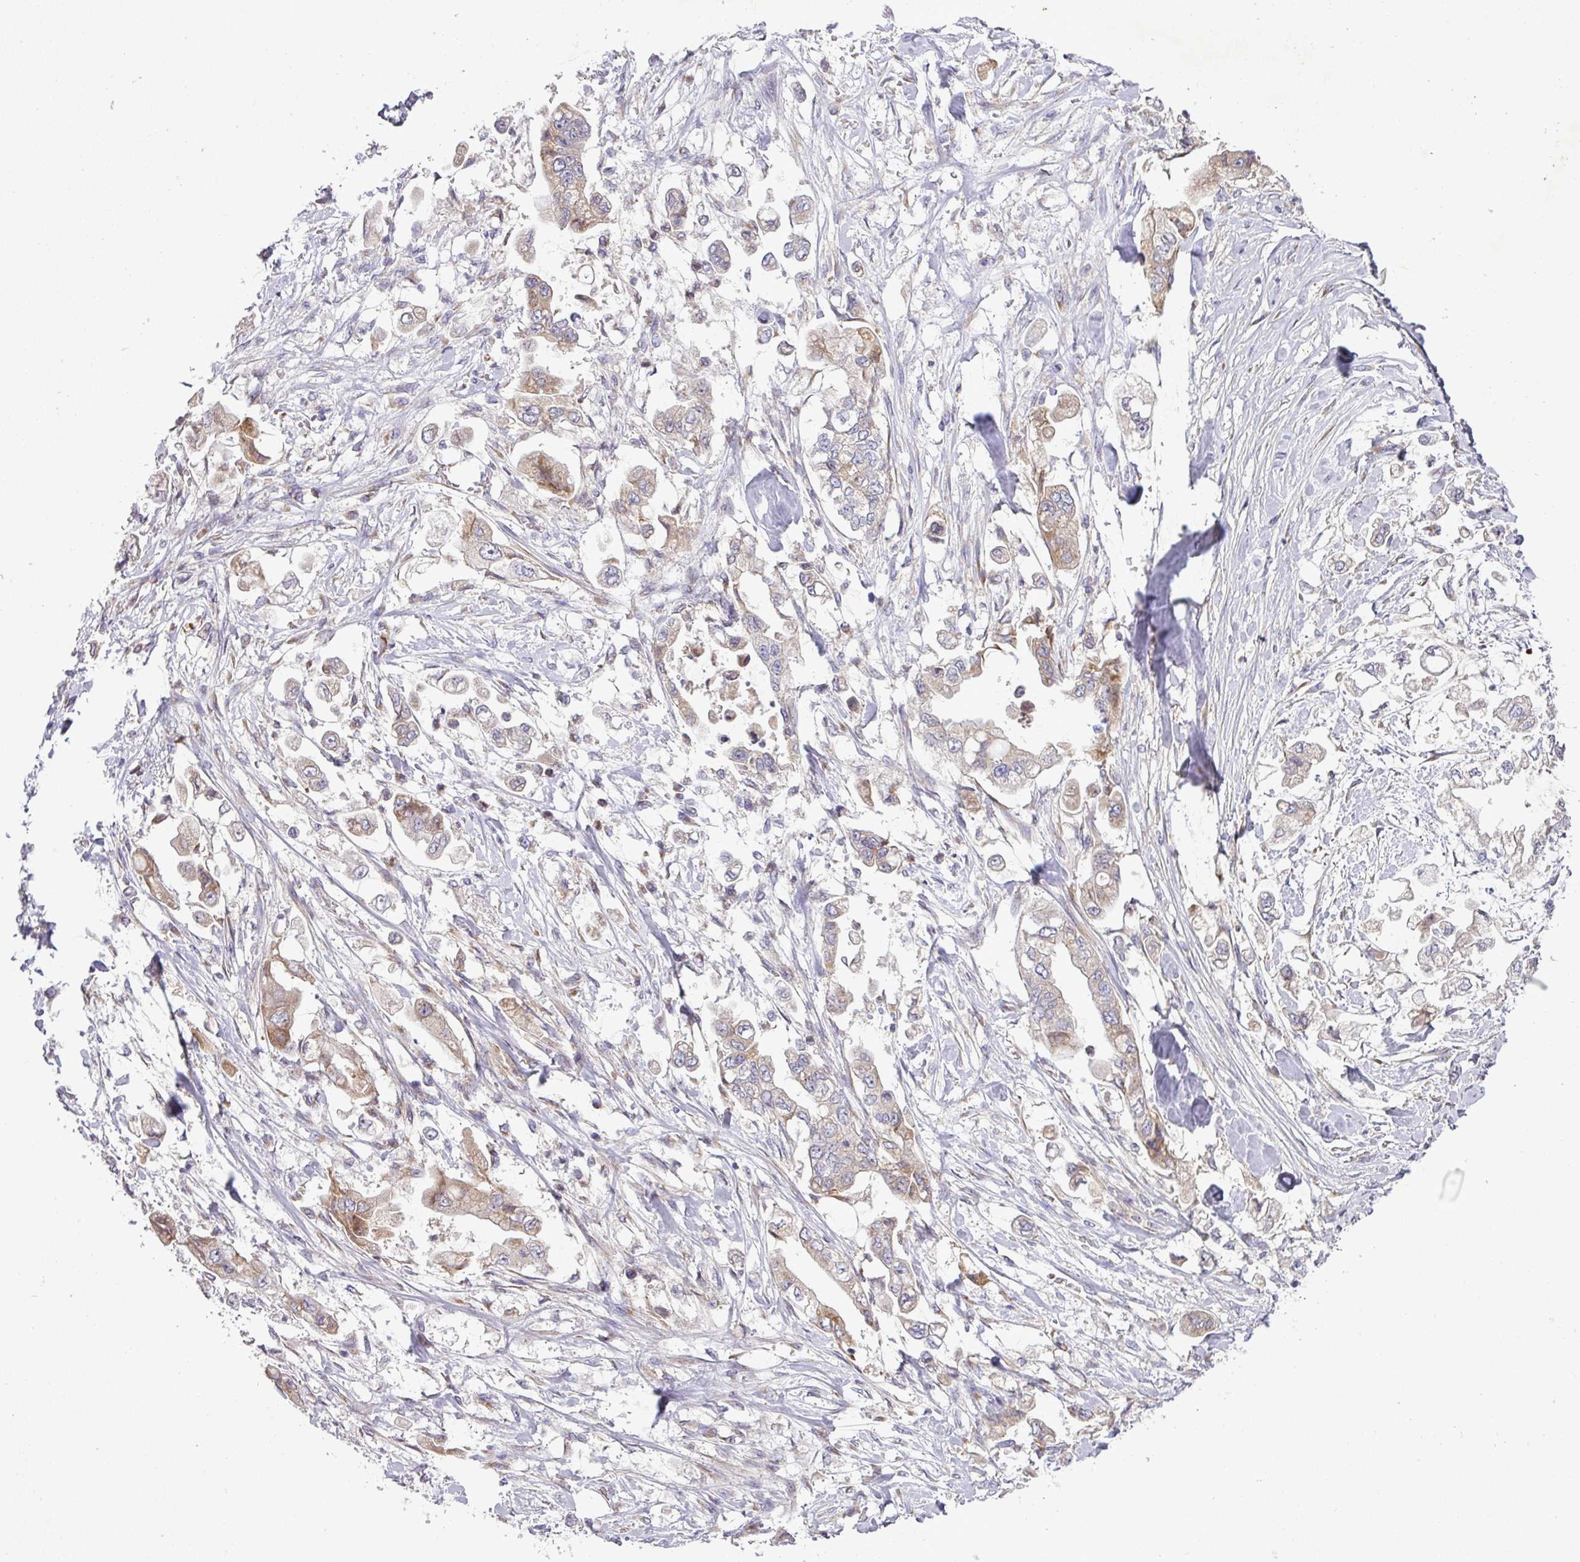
{"staining": {"intensity": "weak", "quantity": "25%-75%", "location": "cytoplasmic/membranous"}, "tissue": "stomach cancer", "cell_type": "Tumor cells", "image_type": "cancer", "snomed": [{"axis": "morphology", "description": "Adenocarcinoma, NOS"}, {"axis": "topography", "description": "Stomach"}], "caption": "A brown stain shows weak cytoplasmic/membranous staining of a protein in adenocarcinoma (stomach) tumor cells.", "gene": "VTI1A", "patient": {"sex": "male", "age": 62}}